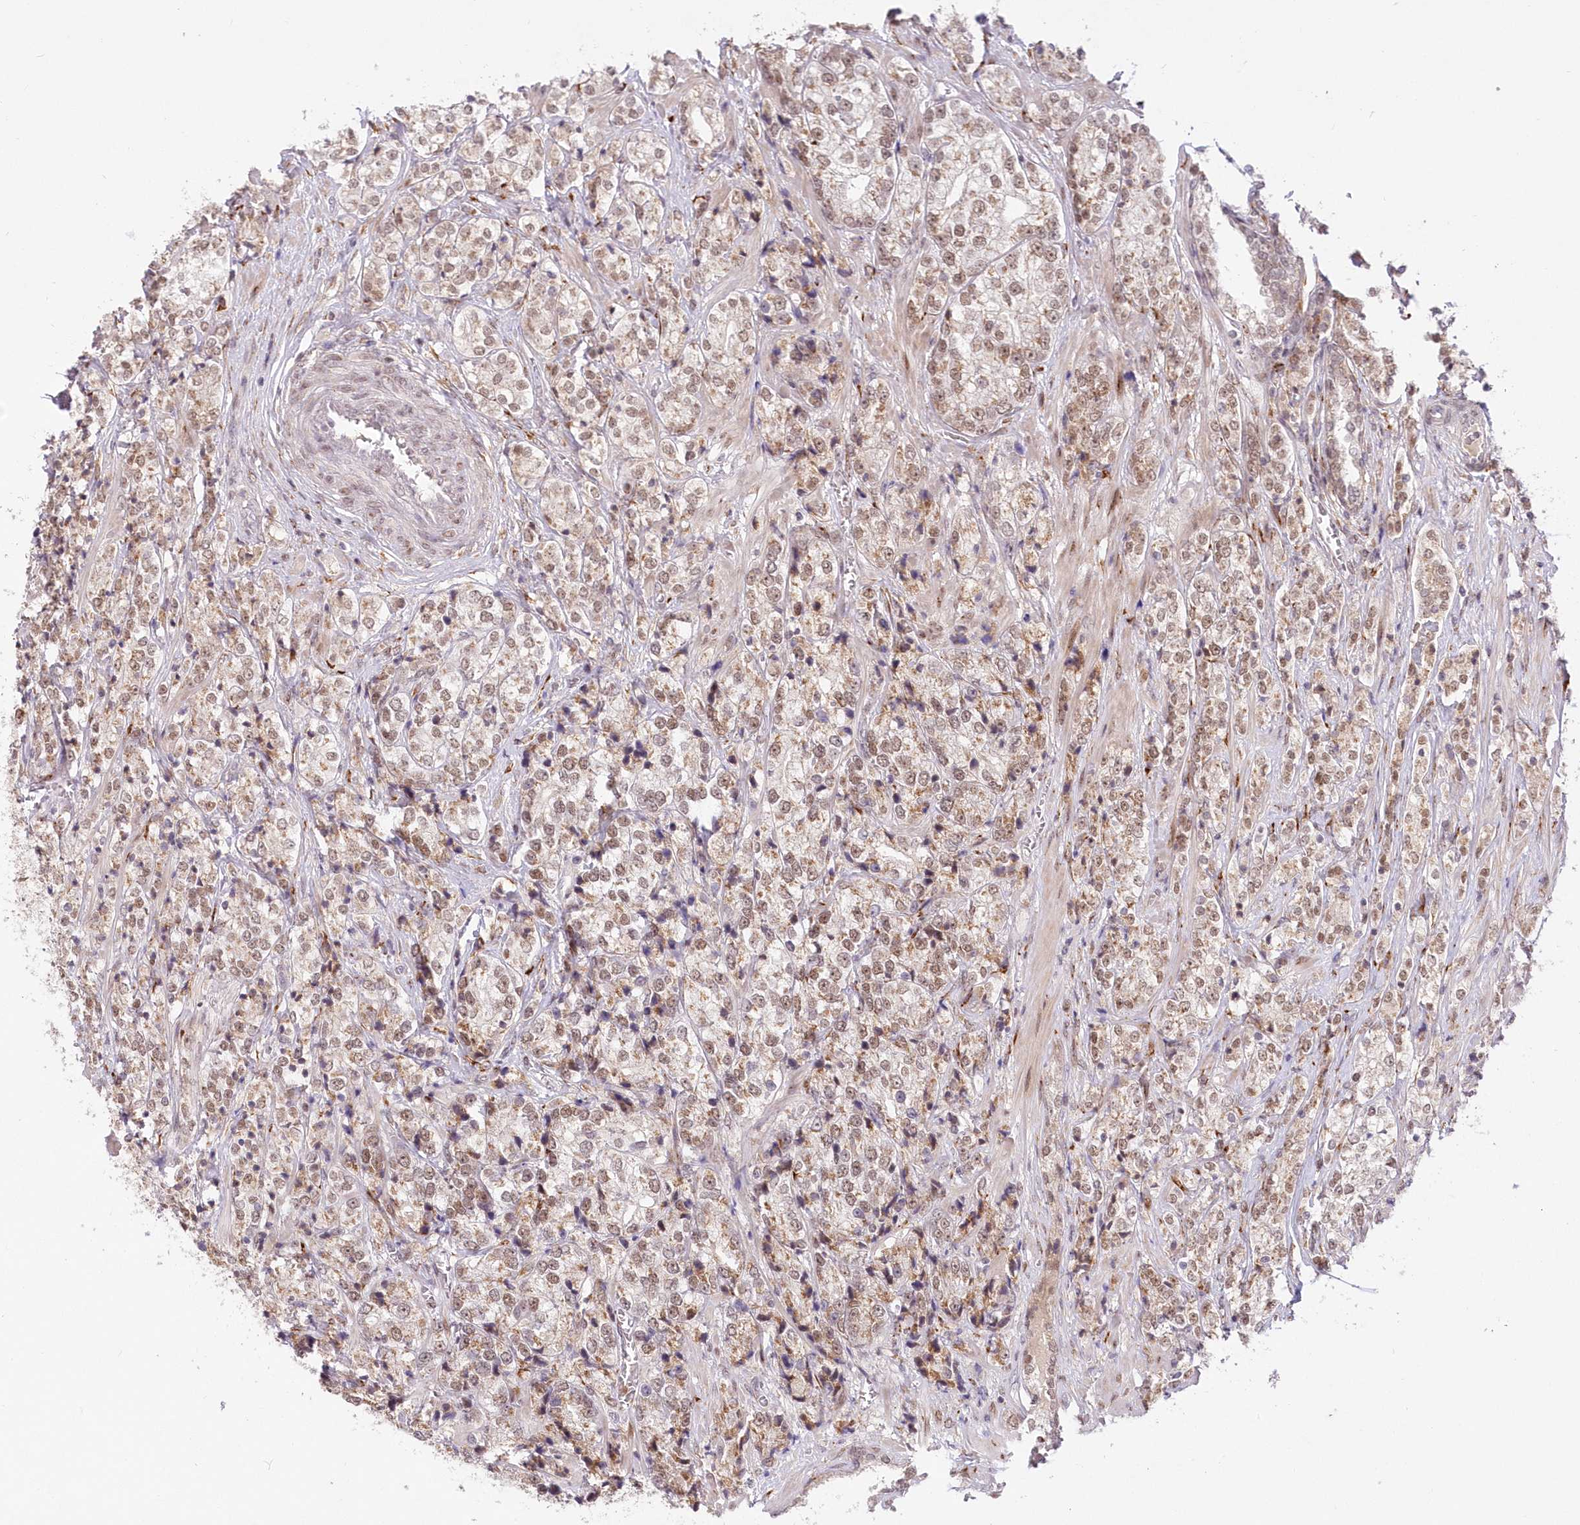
{"staining": {"intensity": "weak", "quantity": ">75%", "location": "nuclear"}, "tissue": "prostate cancer", "cell_type": "Tumor cells", "image_type": "cancer", "snomed": [{"axis": "morphology", "description": "Adenocarcinoma, High grade"}, {"axis": "topography", "description": "Prostate"}], "caption": "Prostate high-grade adenocarcinoma stained with a protein marker demonstrates weak staining in tumor cells.", "gene": "LDB1", "patient": {"sex": "male", "age": 69}}